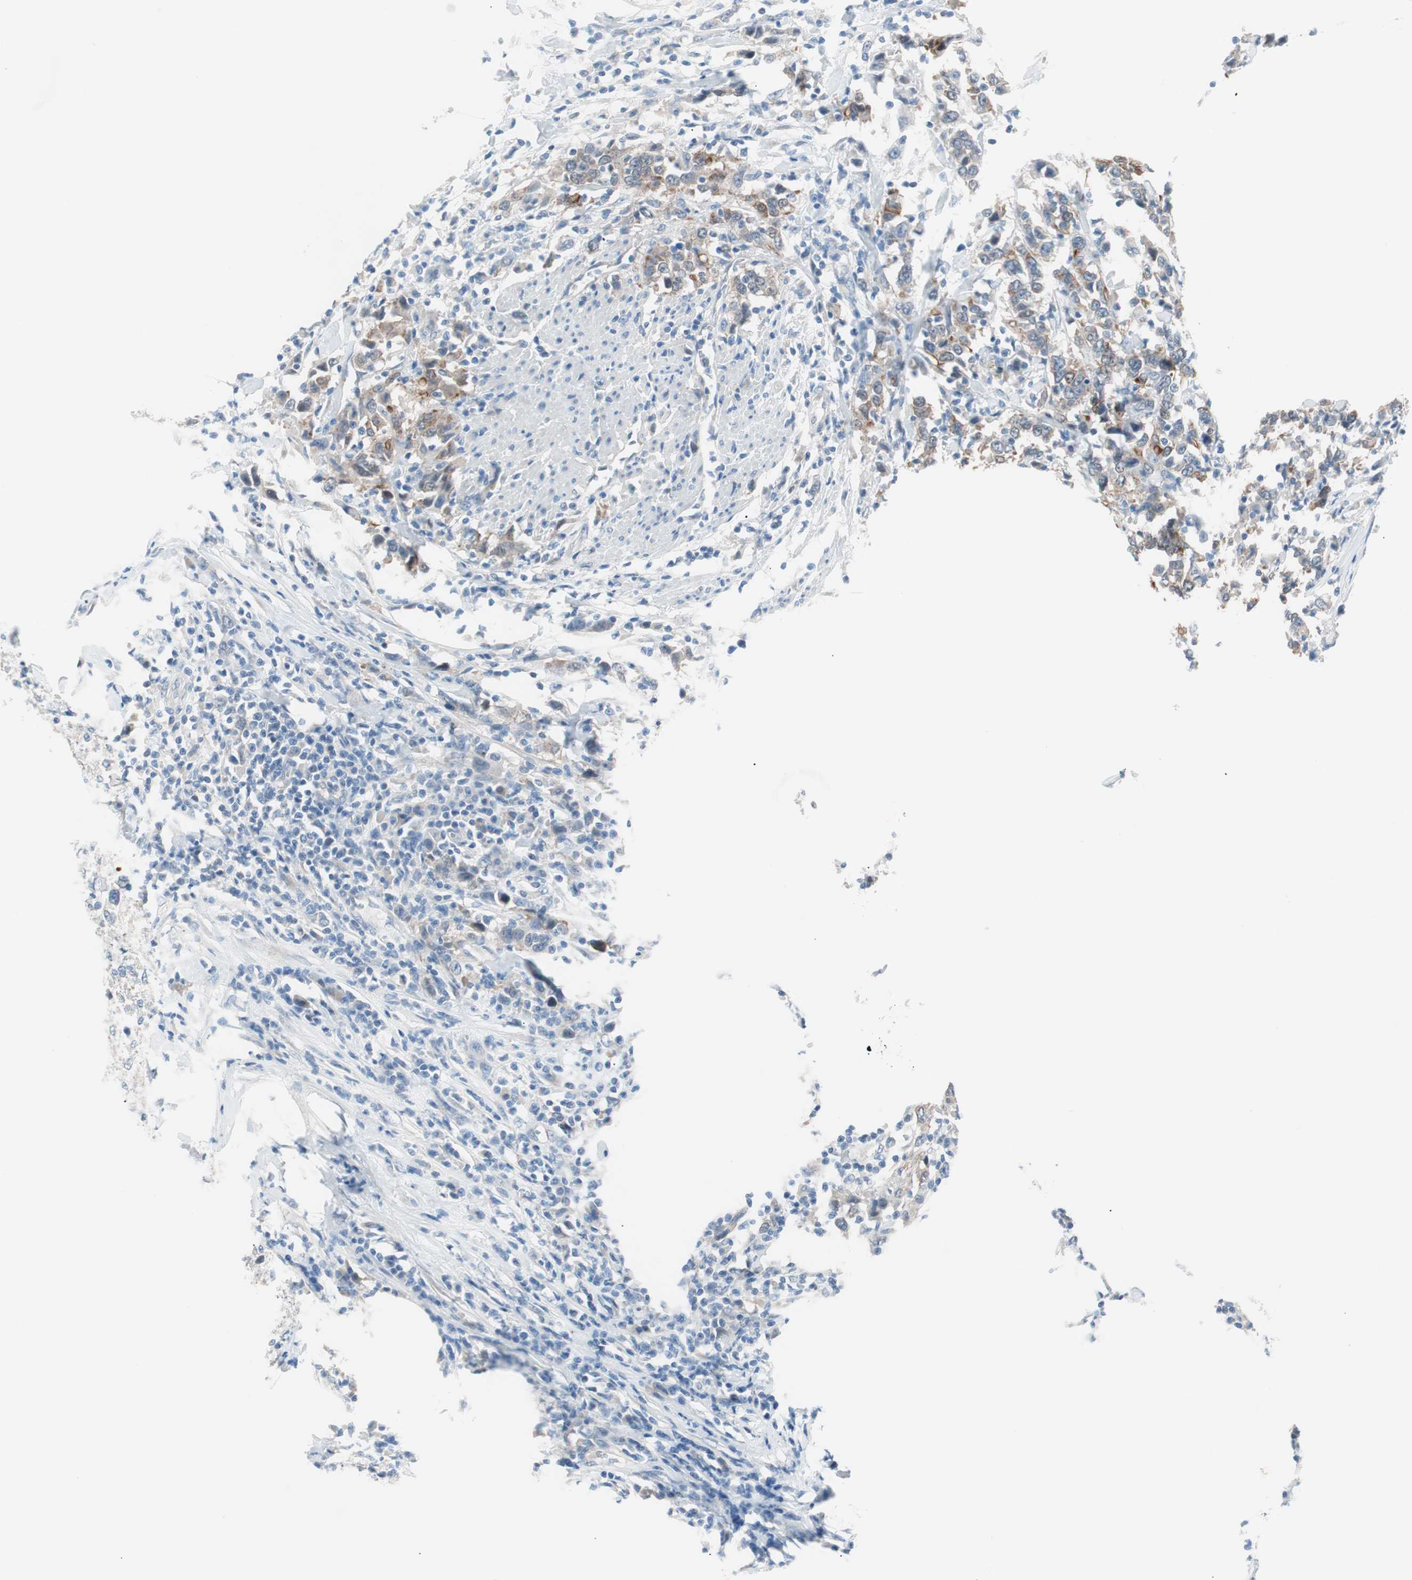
{"staining": {"intensity": "moderate", "quantity": ">75%", "location": "cytoplasmic/membranous"}, "tissue": "urothelial cancer", "cell_type": "Tumor cells", "image_type": "cancer", "snomed": [{"axis": "morphology", "description": "Urothelial carcinoma, High grade"}, {"axis": "topography", "description": "Urinary bladder"}], "caption": "Immunohistochemical staining of urothelial carcinoma (high-grade) displays moderate cytoplasmic/membranous protein staining in about >75% of tumor cells.", "gene": "VIL1", "patient": {"sex": "male", "age": 61}}